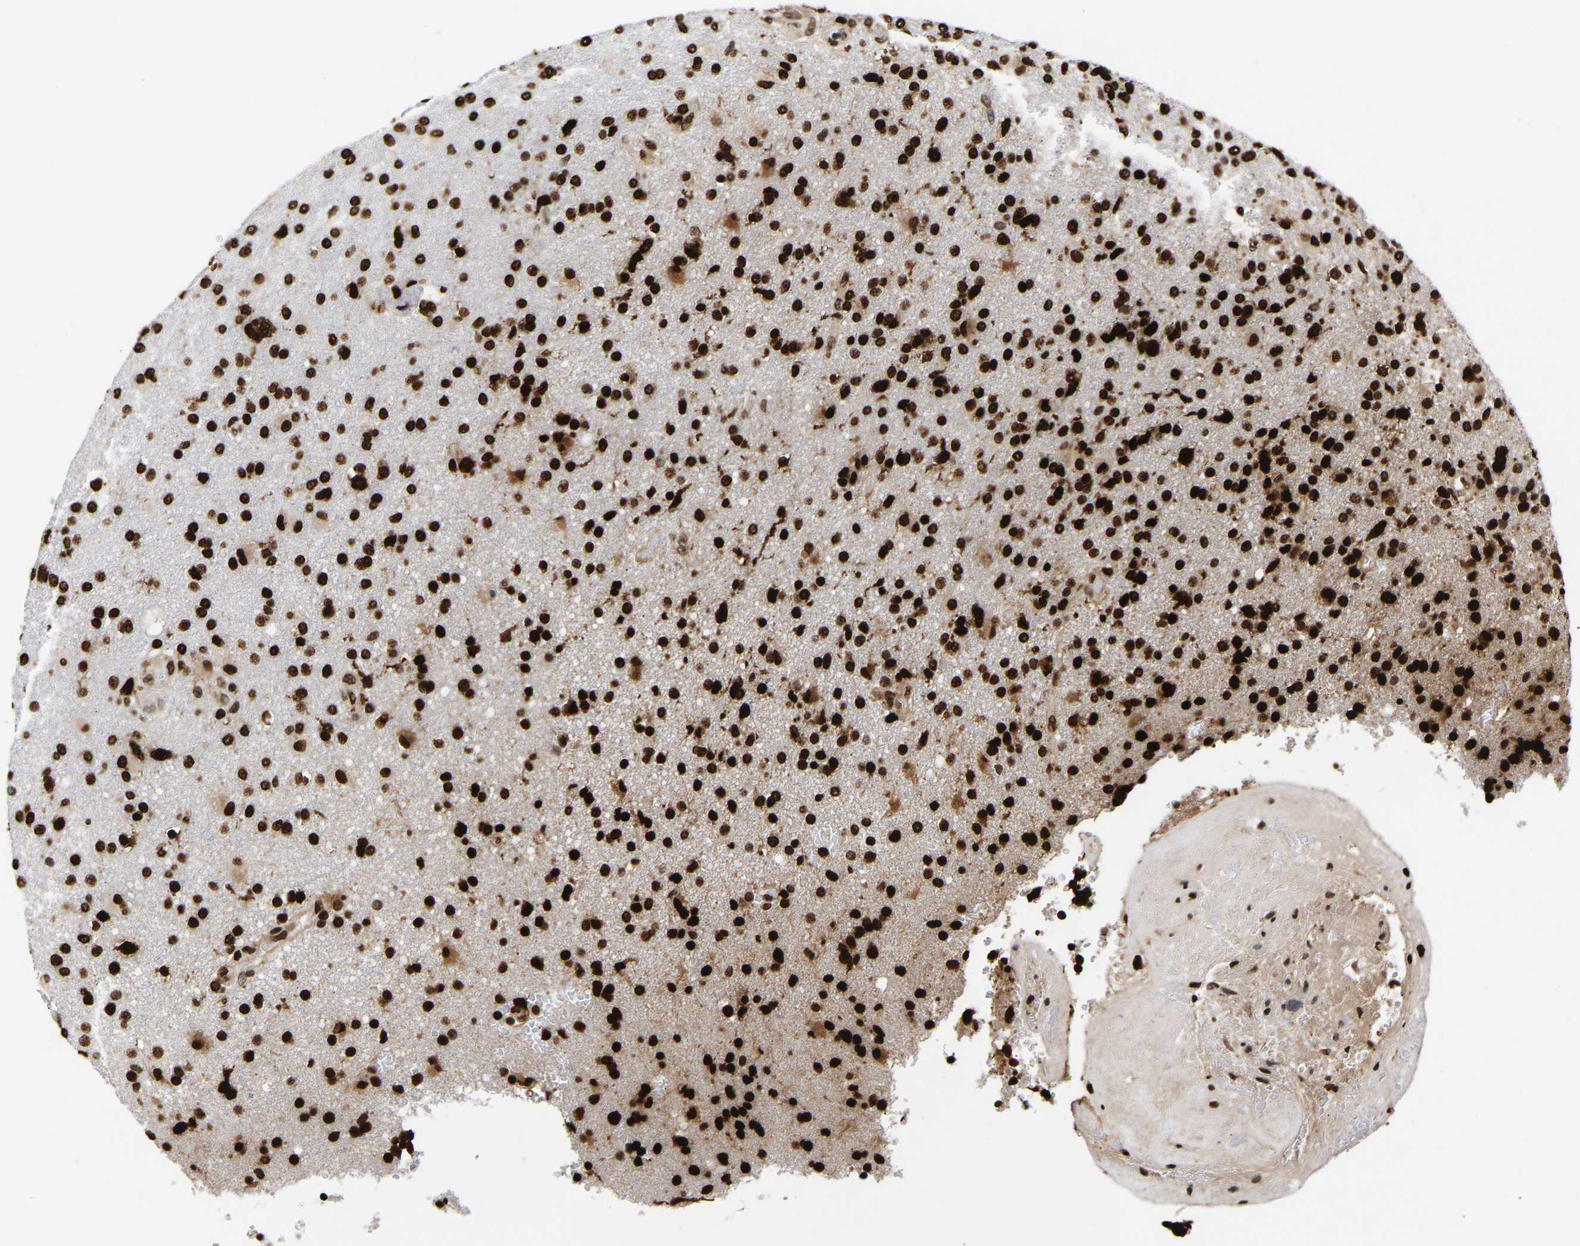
{"staining": {"intensity": "strong", "quantity": ">75%", "location": "nuclear"}, "tissue": "glioma", "cell_type": "Tumor cells", "image_type": "cancer", "snomed": [{"axis": "morphology", "description": "Glioma, malignant, High grade"}, {"axis": "topography", "description": "Brain"}], "caption": "Glioma stained with a brown dye exhibits strong nuclear positive expression in approximately >75% of tumor cells.", "gene": "PSIP1", "patient": {"sex": "male", "age": 72}}